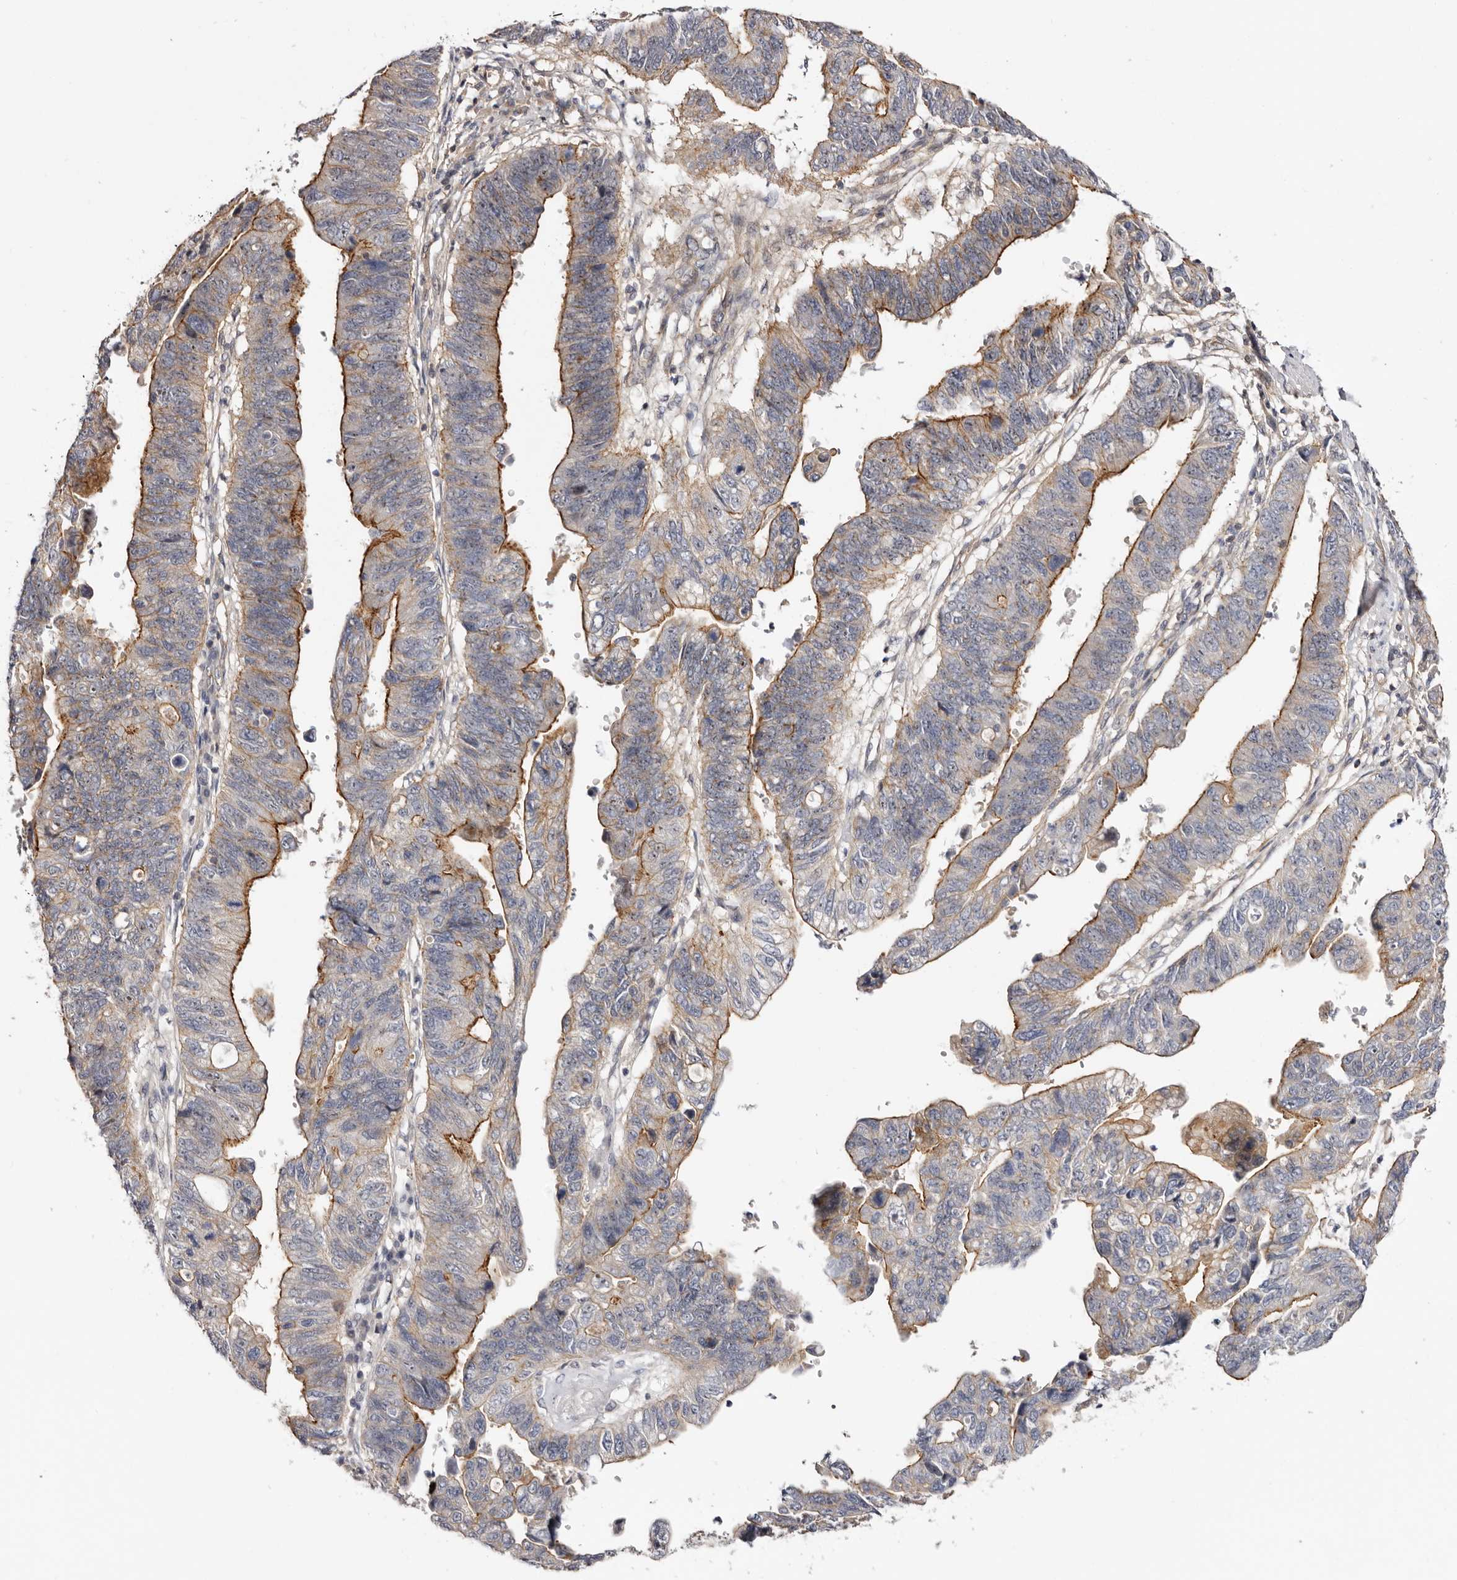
{"staining": {"intensity": "moderate", "quantity": "<25%", "location": "cytoplasmic/membranous"}, "tissue": "stomach cancer", "cell_type": "Tumor cells", "image_type": "cancer", "snomed": [{"axis": "morphology", "description": "Adenocarcinoma, NOS"}, {"axis": "topography", "description": "Stomach"}], "caption": "Immunohistochemical staining of human stomach adenocarcinoma reveals moderate cytoplasmic/membranous protein staining in about <25% of tumor cells.", "gene": "PANK4", "patient": {"sex": "male", "age": 59}}